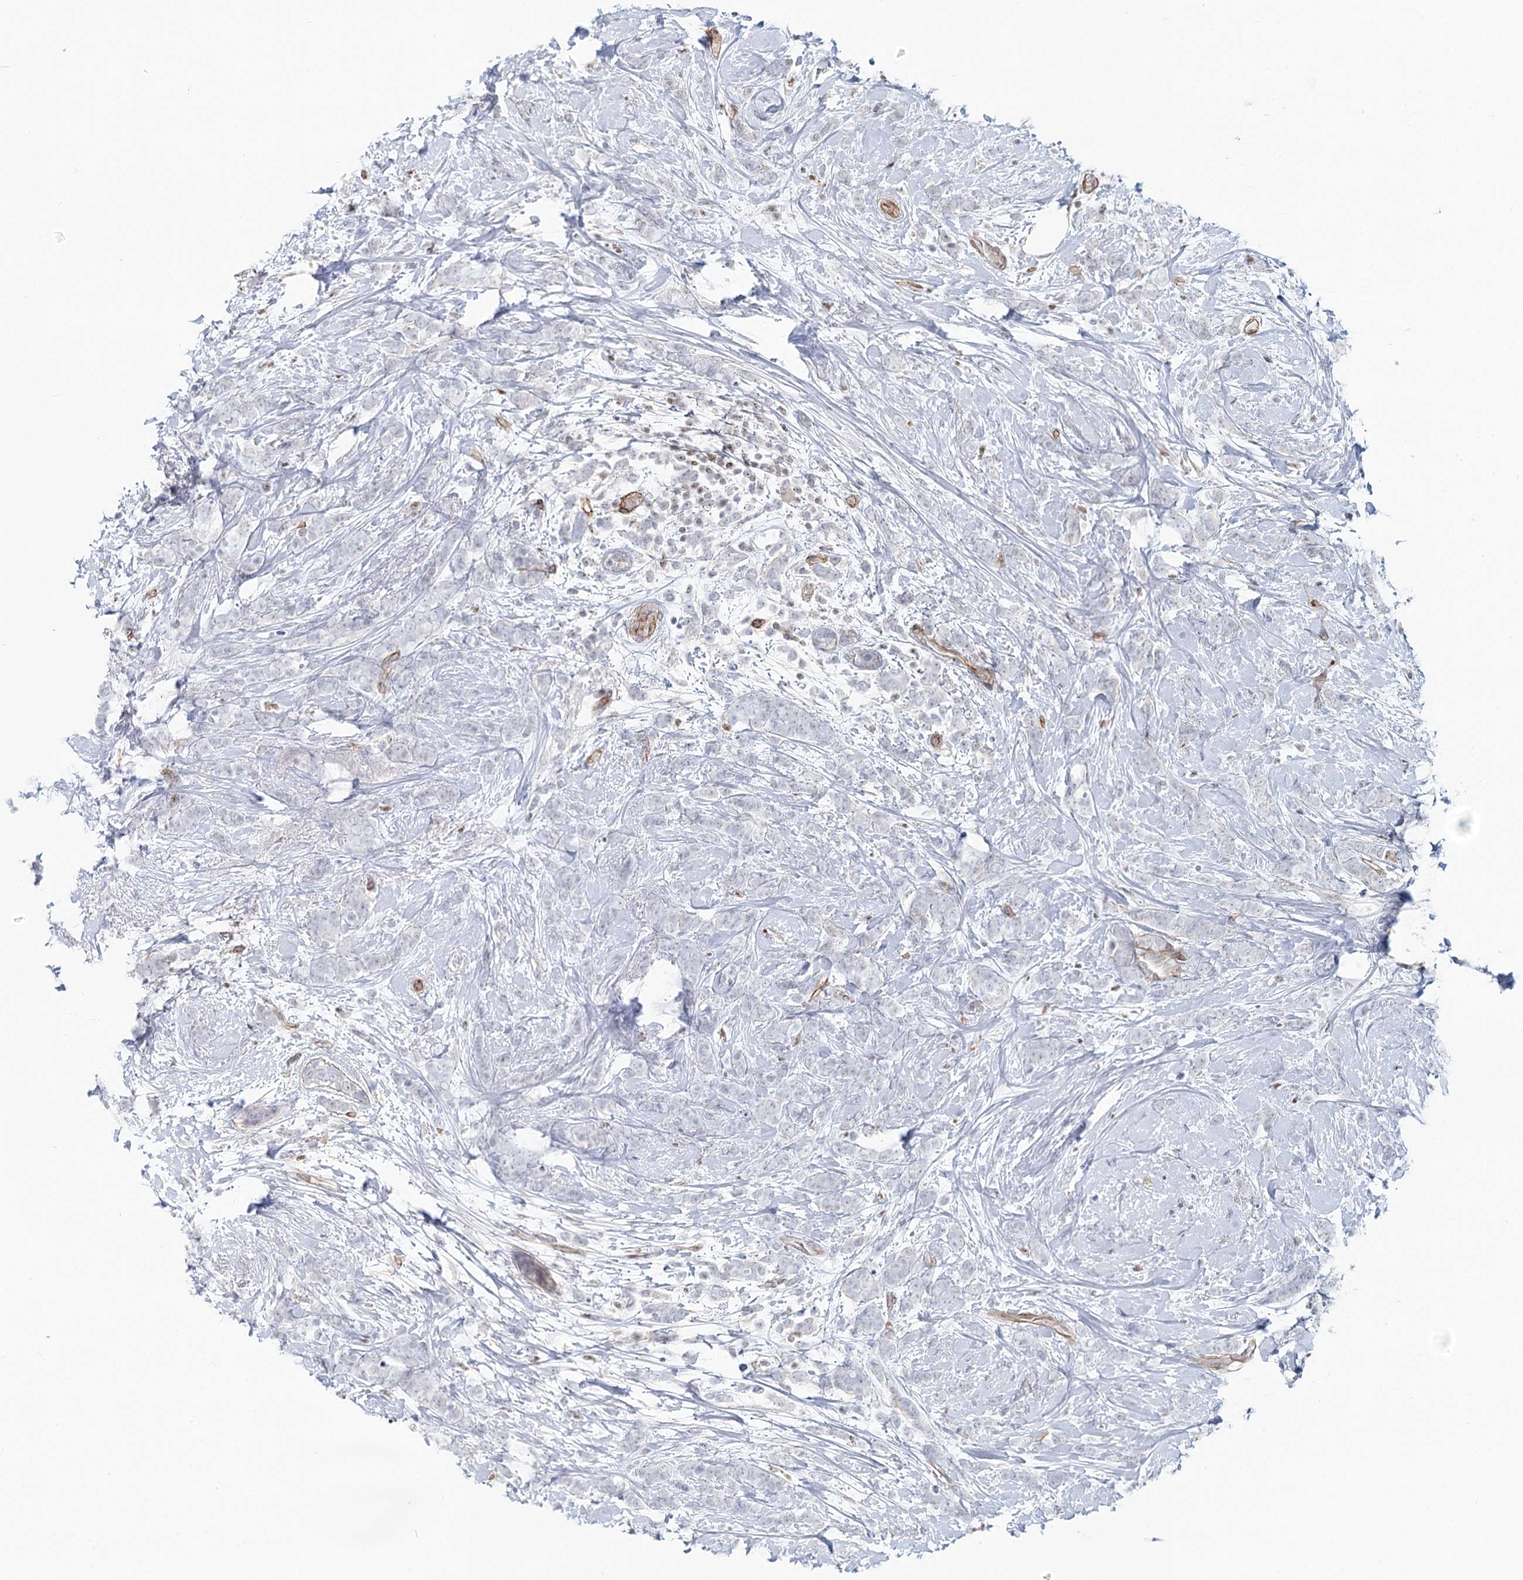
{"staining": {"intensity": "negative", "quantity": "none", "location": "none"}, "tissue": "breast cancer", "cell_type": "Tumor cells", "image_type": "cancer", "snomed": [{"axis": "morphology", "description": "Lobular carcinoma"}, {"axis": "topography", "description": "Breast"}], "caption": "Immunohistochemical staining of lobular carcinoma (breast) shows no significant positivity in tumor cells.", "gene": "ZFYVE28", "patient": {"sex": "female", "age": 58}}